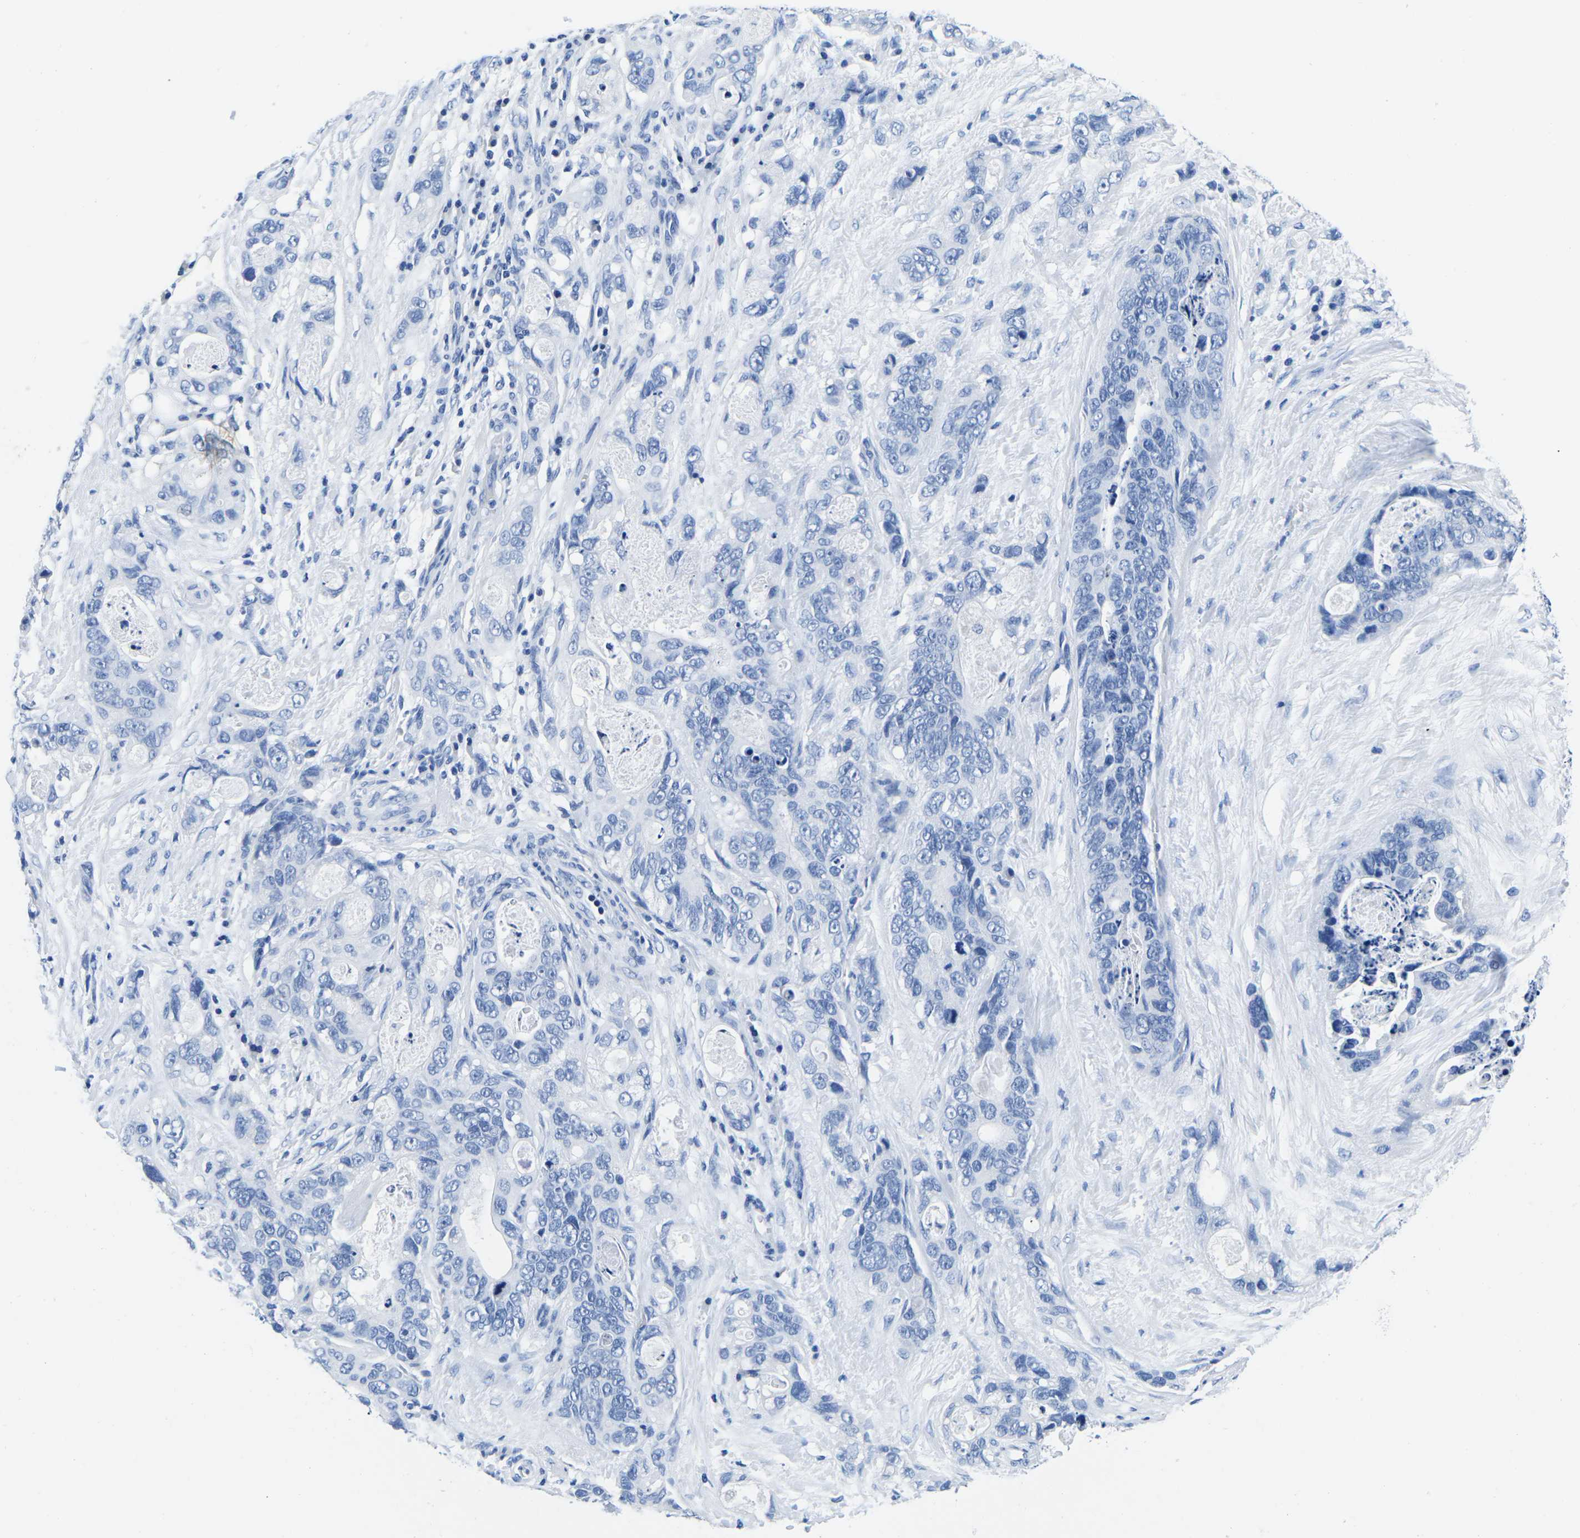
{"staining": {"intensity": "negative", "quantity": "none", "location": "none"}, "tissue": "stomach cancer", "cell_type": "Tumor cells", "image_type": "cancer", "snomed": [{"axis": "morphology", "description": "Adenocarcinoma, NOS"}, {"axis": "topography", "description": "Stomach"}], "caption": "Immunohistochemistry micrograph of human stomach cancer stained for a protein (brown), which reveals no expression in tumor cells. (DAB (3,3'-diaminobenzidine) immunohistochemistry, high magnification).", "gene": "CYP1A2", "patient": {"sex": "female", "age": 89}}